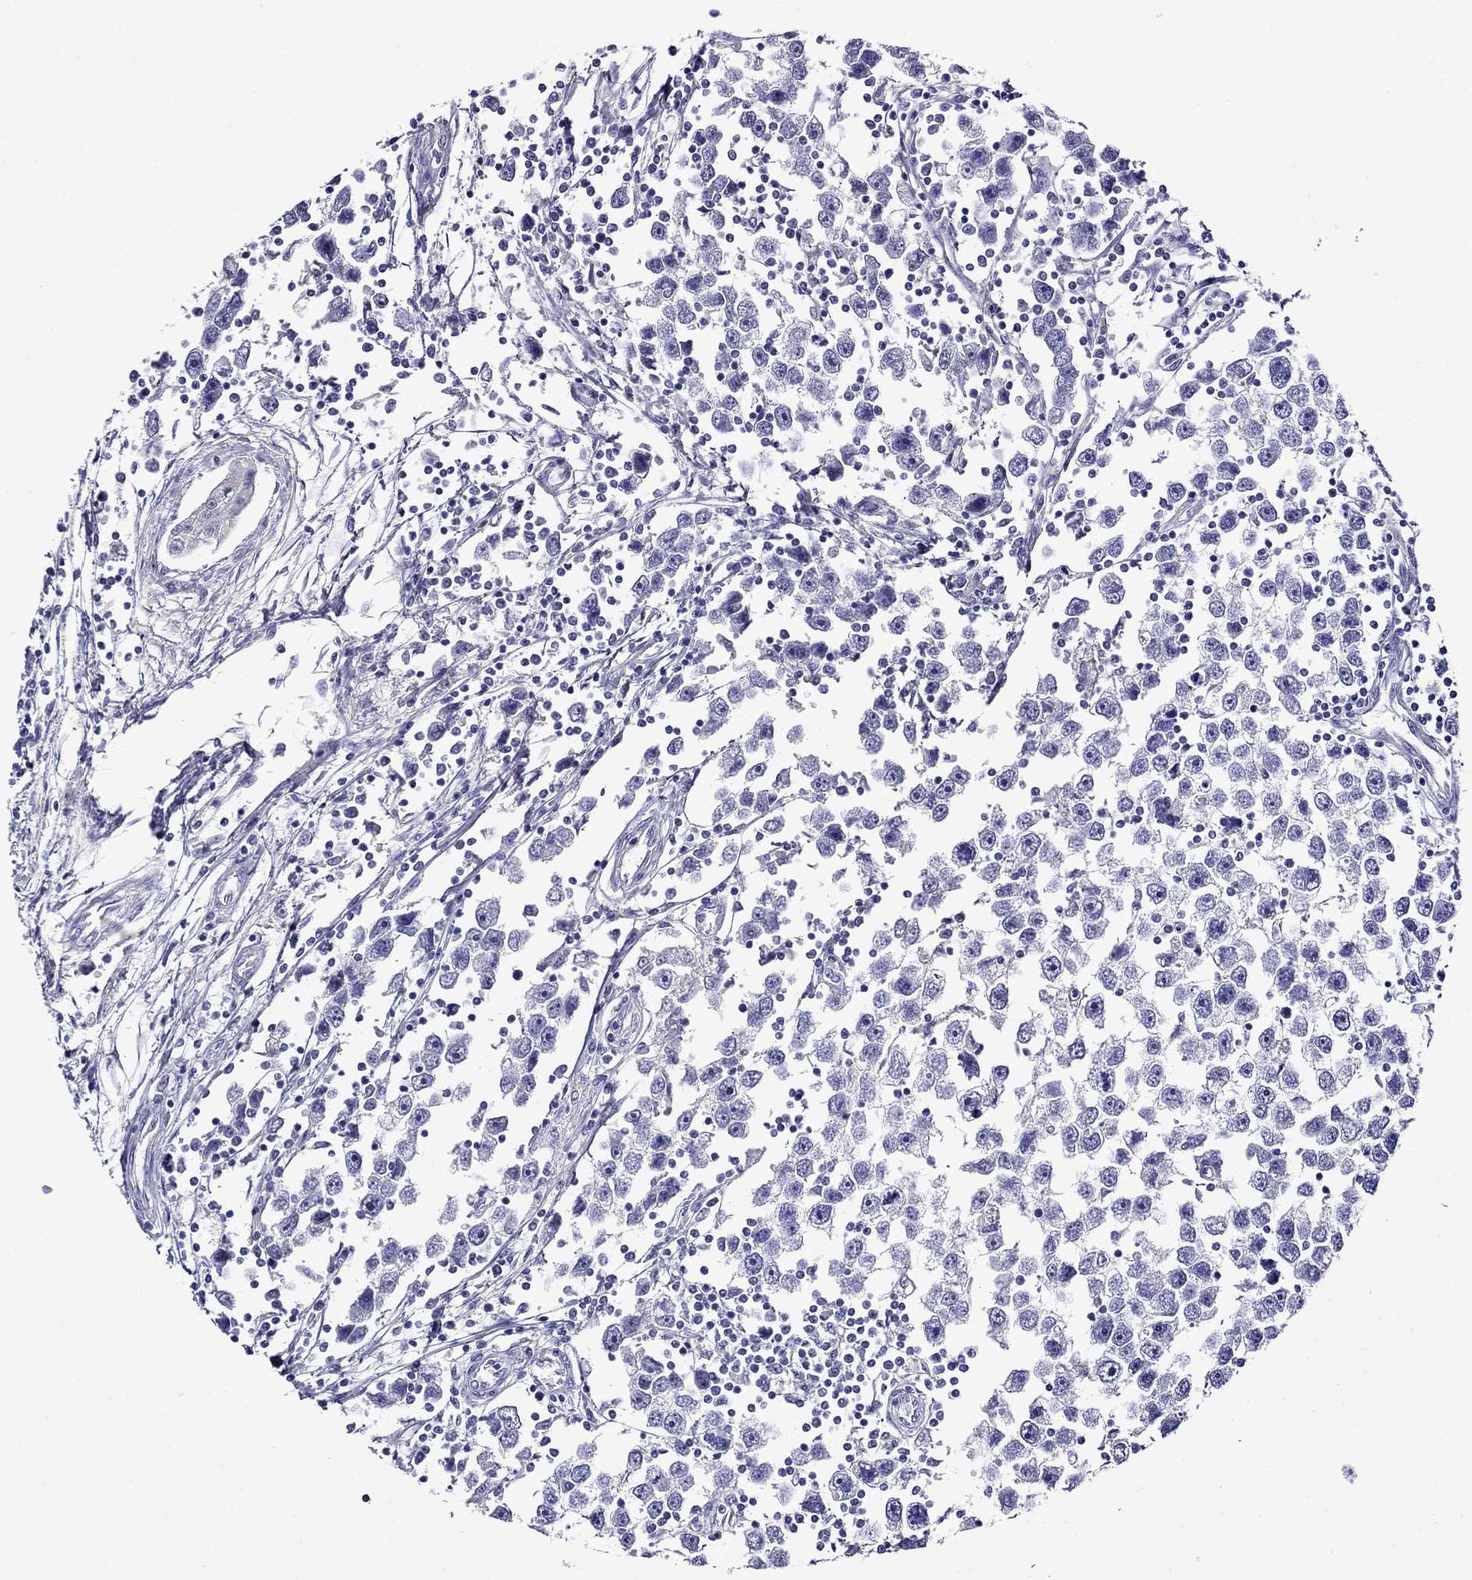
{"staining": {"intensity": "negative", "quantity": "none", "location": "none"}, "tissue": "testis cancer", "cell_type": "Tumor cells", "image_type": "cancer", "snomed": [{"axis": "morphology", "description": "Seminoma, NOS"}, {"axis": "topography", "description": "Testis"}], "caption": "Image shows no significant protein staining in tumor cells of seminoma (testis).", "gene": "SCG2", "patient": {"sex": "male", "age": 30}}